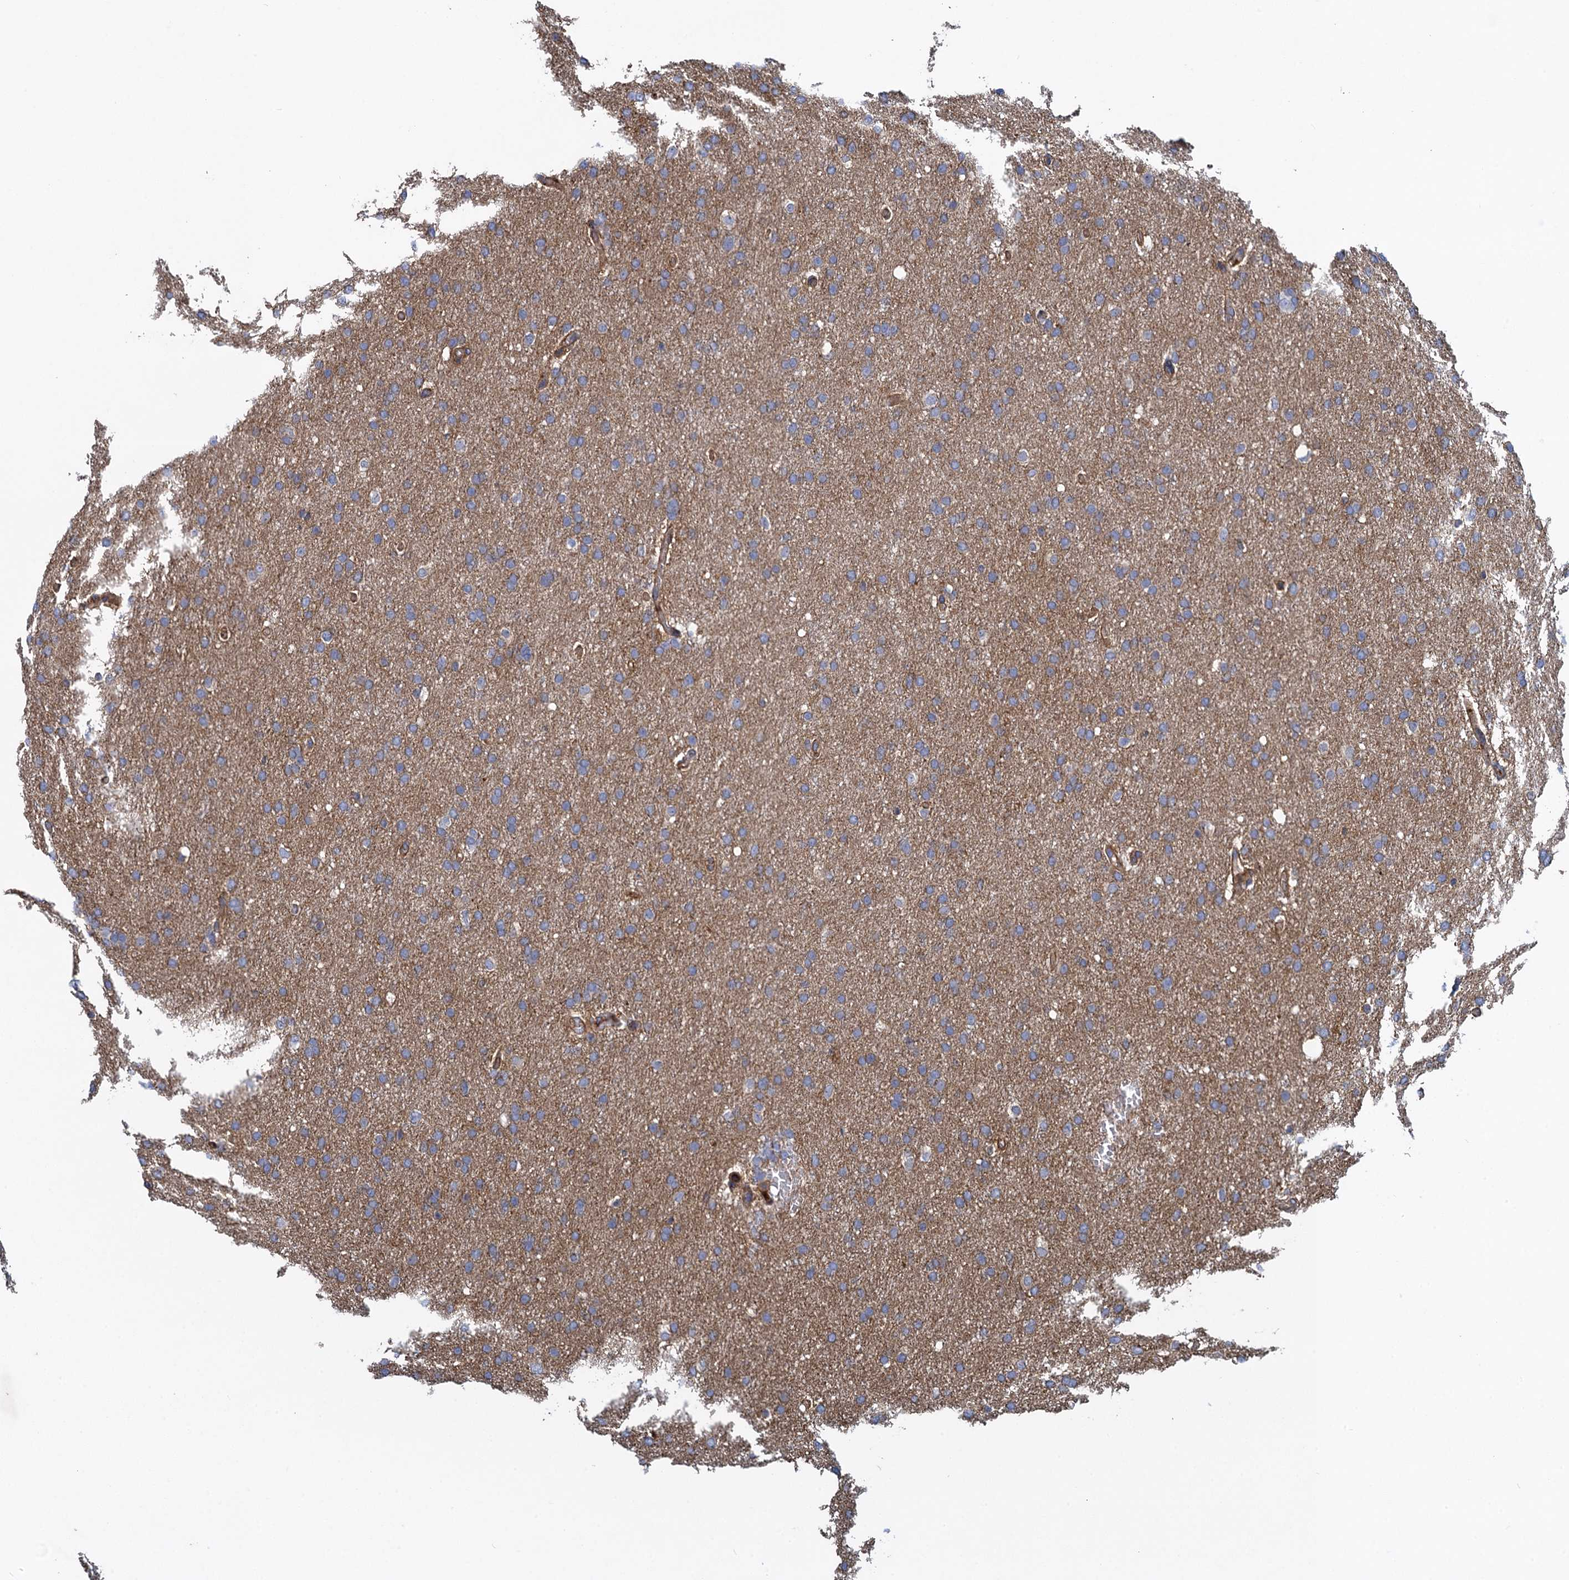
{"staining": {"intensity": "weak", "quantity": "25%-75%", "location": "cytoplasmic/membranous"}, "tissue": "glioma", "cell_type": "Tumor cells", "image_type": "cancer", "snomed": [{"axis": "morphology", "description": "Glioma, malignant, High grade"}, {"axis": "topography", "description": "Cerebral cortex"}], "caption": "This histopathology image reveals glioma stained with immunohistochemistry (IHC) to label a protein in brown. The cytoplasmic/membranous of tumor cells show weak positivity for the protein. Nuclei are counter-stained blue.", "gene": "PROSER2", "patient": {"sex": "female", "age": 36}}